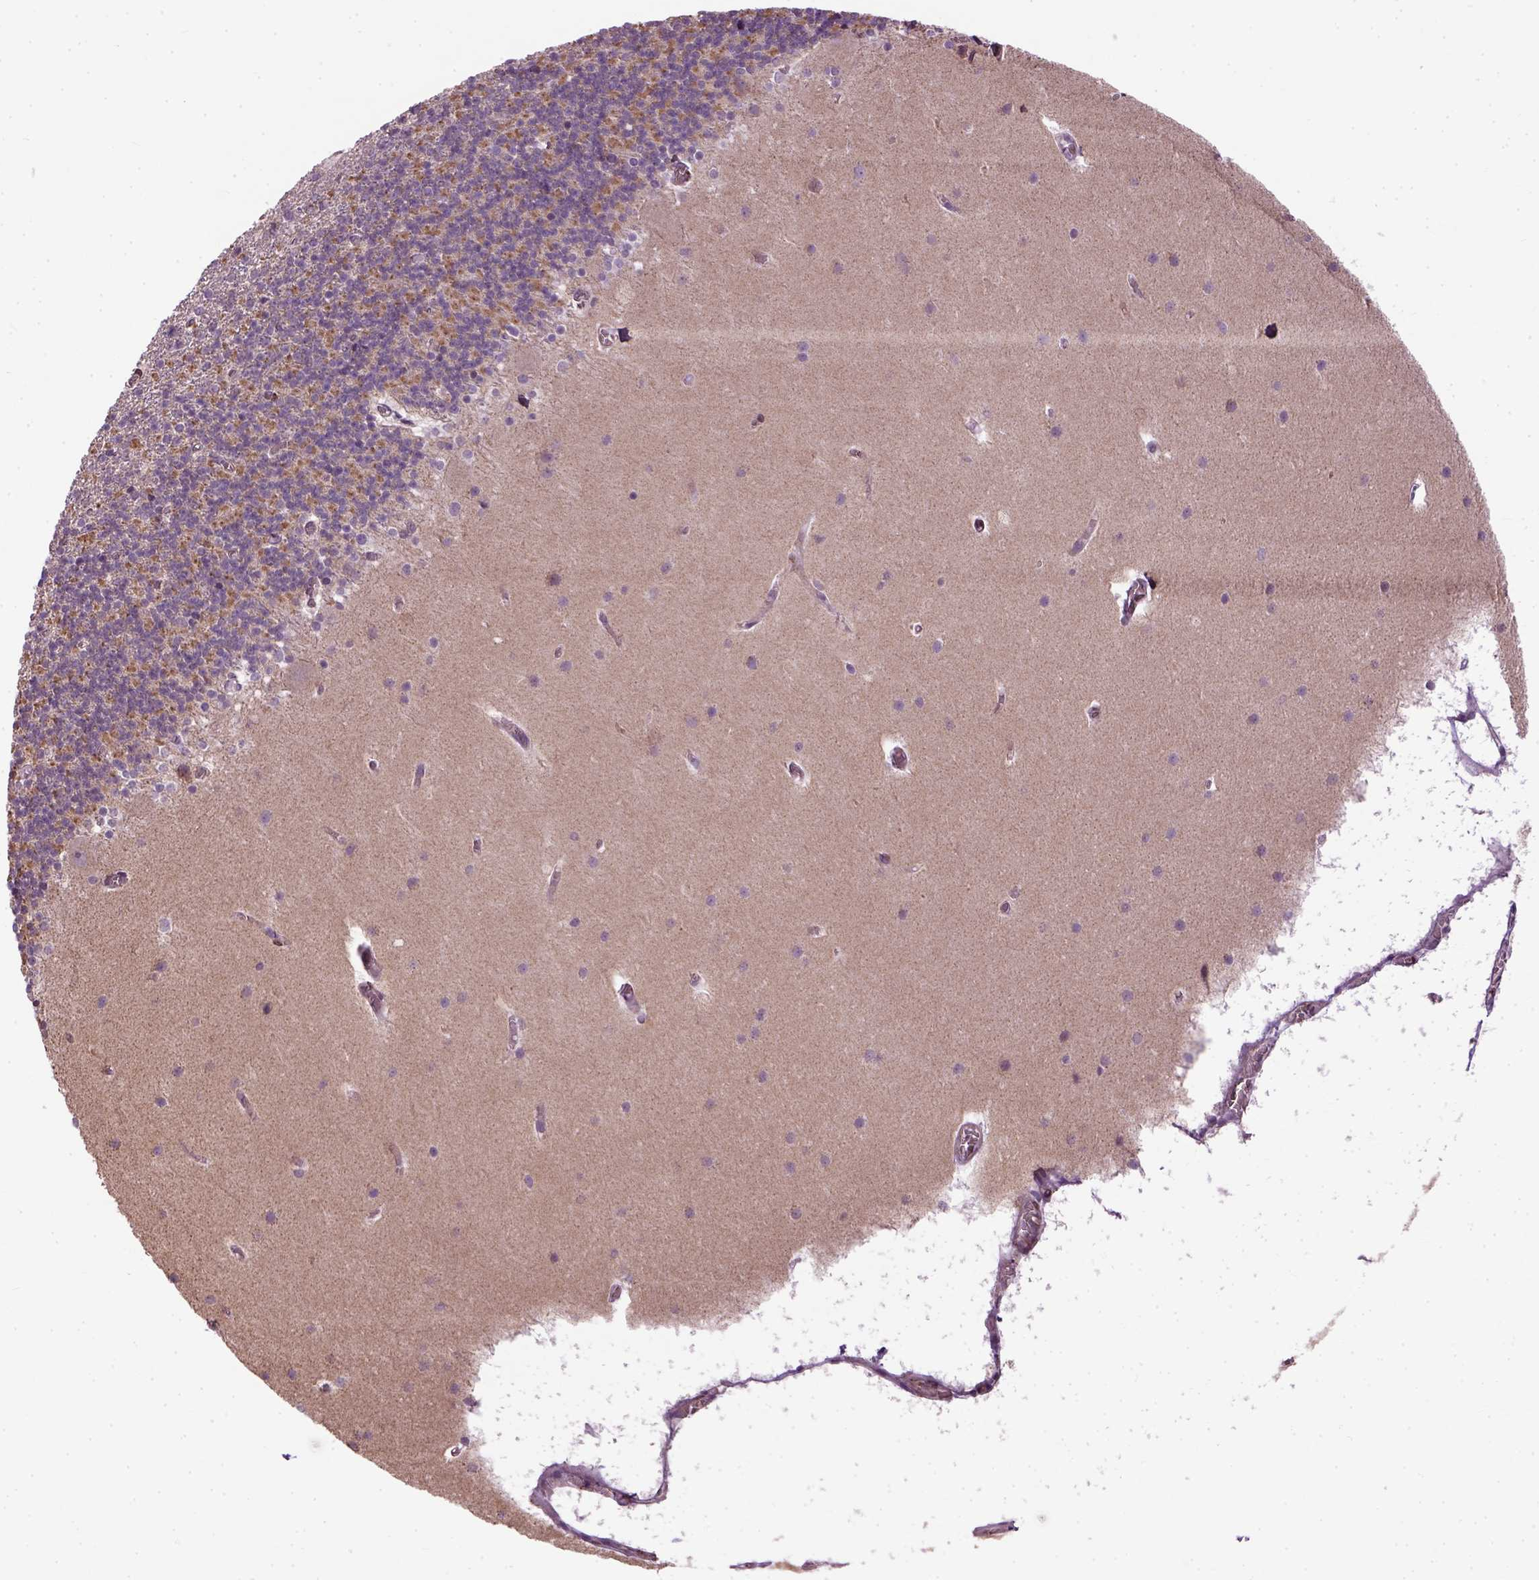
{"staining": {"intensity": "negative", "quantity": "none", "location": "none"}, "tissue": "cerebellum", "cell_type": "Cells in granular layer", "image_type": "normal", "snomed": [{"axis": "morphology", "description": "Normal tissue, NOS"}, {"axis": "topography", "description": "Cerebellum"}], "caption": "The image reveals no staining of cells in granular layer in normal cerebellum. (DAB (3,3'-diaminobenzidine) immunohistochemistry, high magnification).", "gene": "XK", "patient": {"sex": "male", "age": 70}}